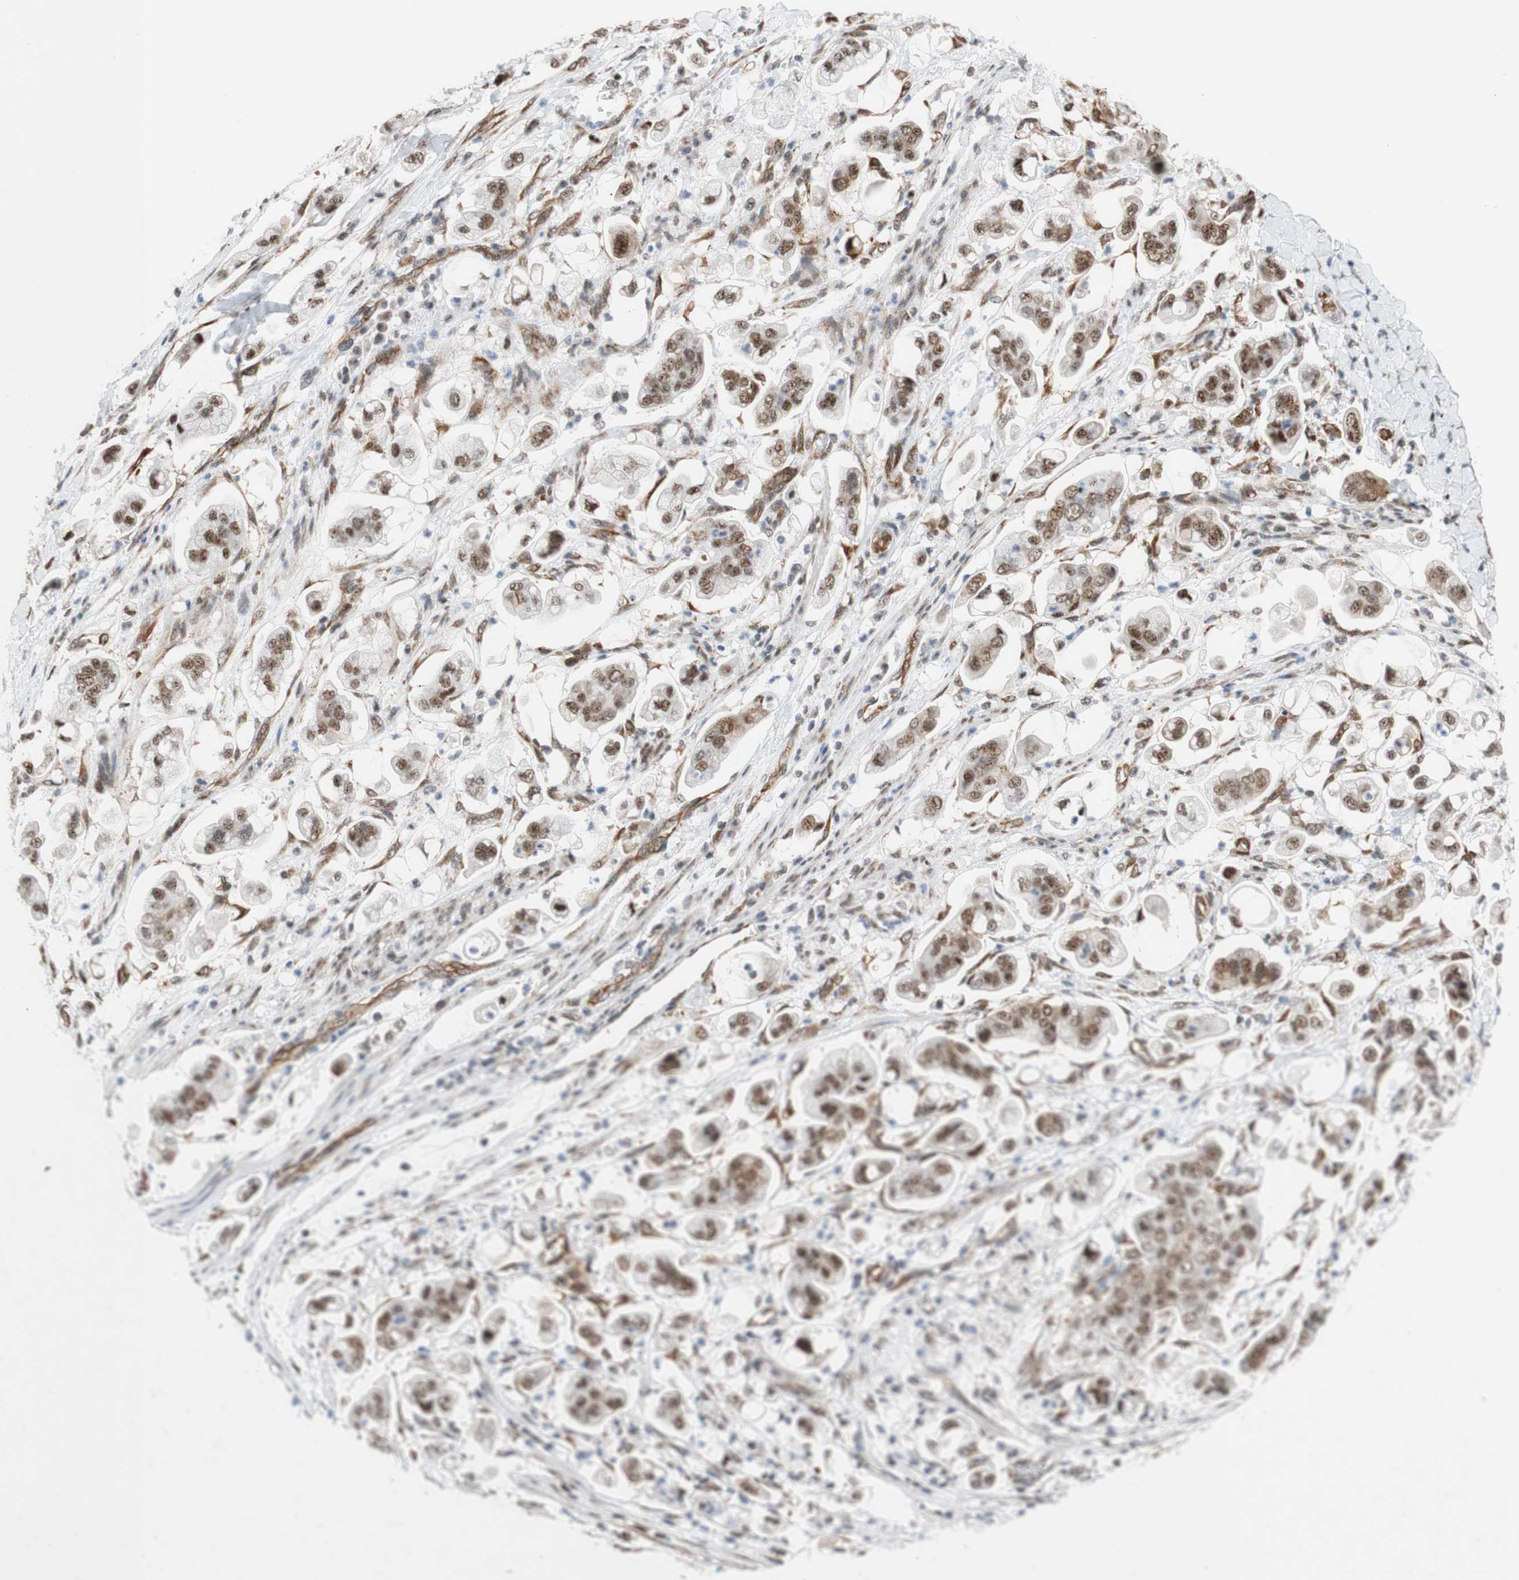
{"staining": {"intensity": "moderate", "quantity": ">75%", "location": "nuclear"}, "tissue": "stomach cancer", "cell_type": "Tumor cells", "image_type": "cancer", "snomed": [{"axis": "morphology", "description": "Adenocarcinoma, NOS"}, {"axis": "topography", "description": "Stomach"}], "caption": "DAB immunohistochemical staining of human adenocarcinoma (stomach) shows moderate nuclear protein positivity in about >75% of tumor cells. The staining is performed using DAB brown chromogen to label protein expression. The nuclei are counter-stained blue using hematoxylin.", "gene": "SAP18", "patient": {"sex": "male", "age": 62}}